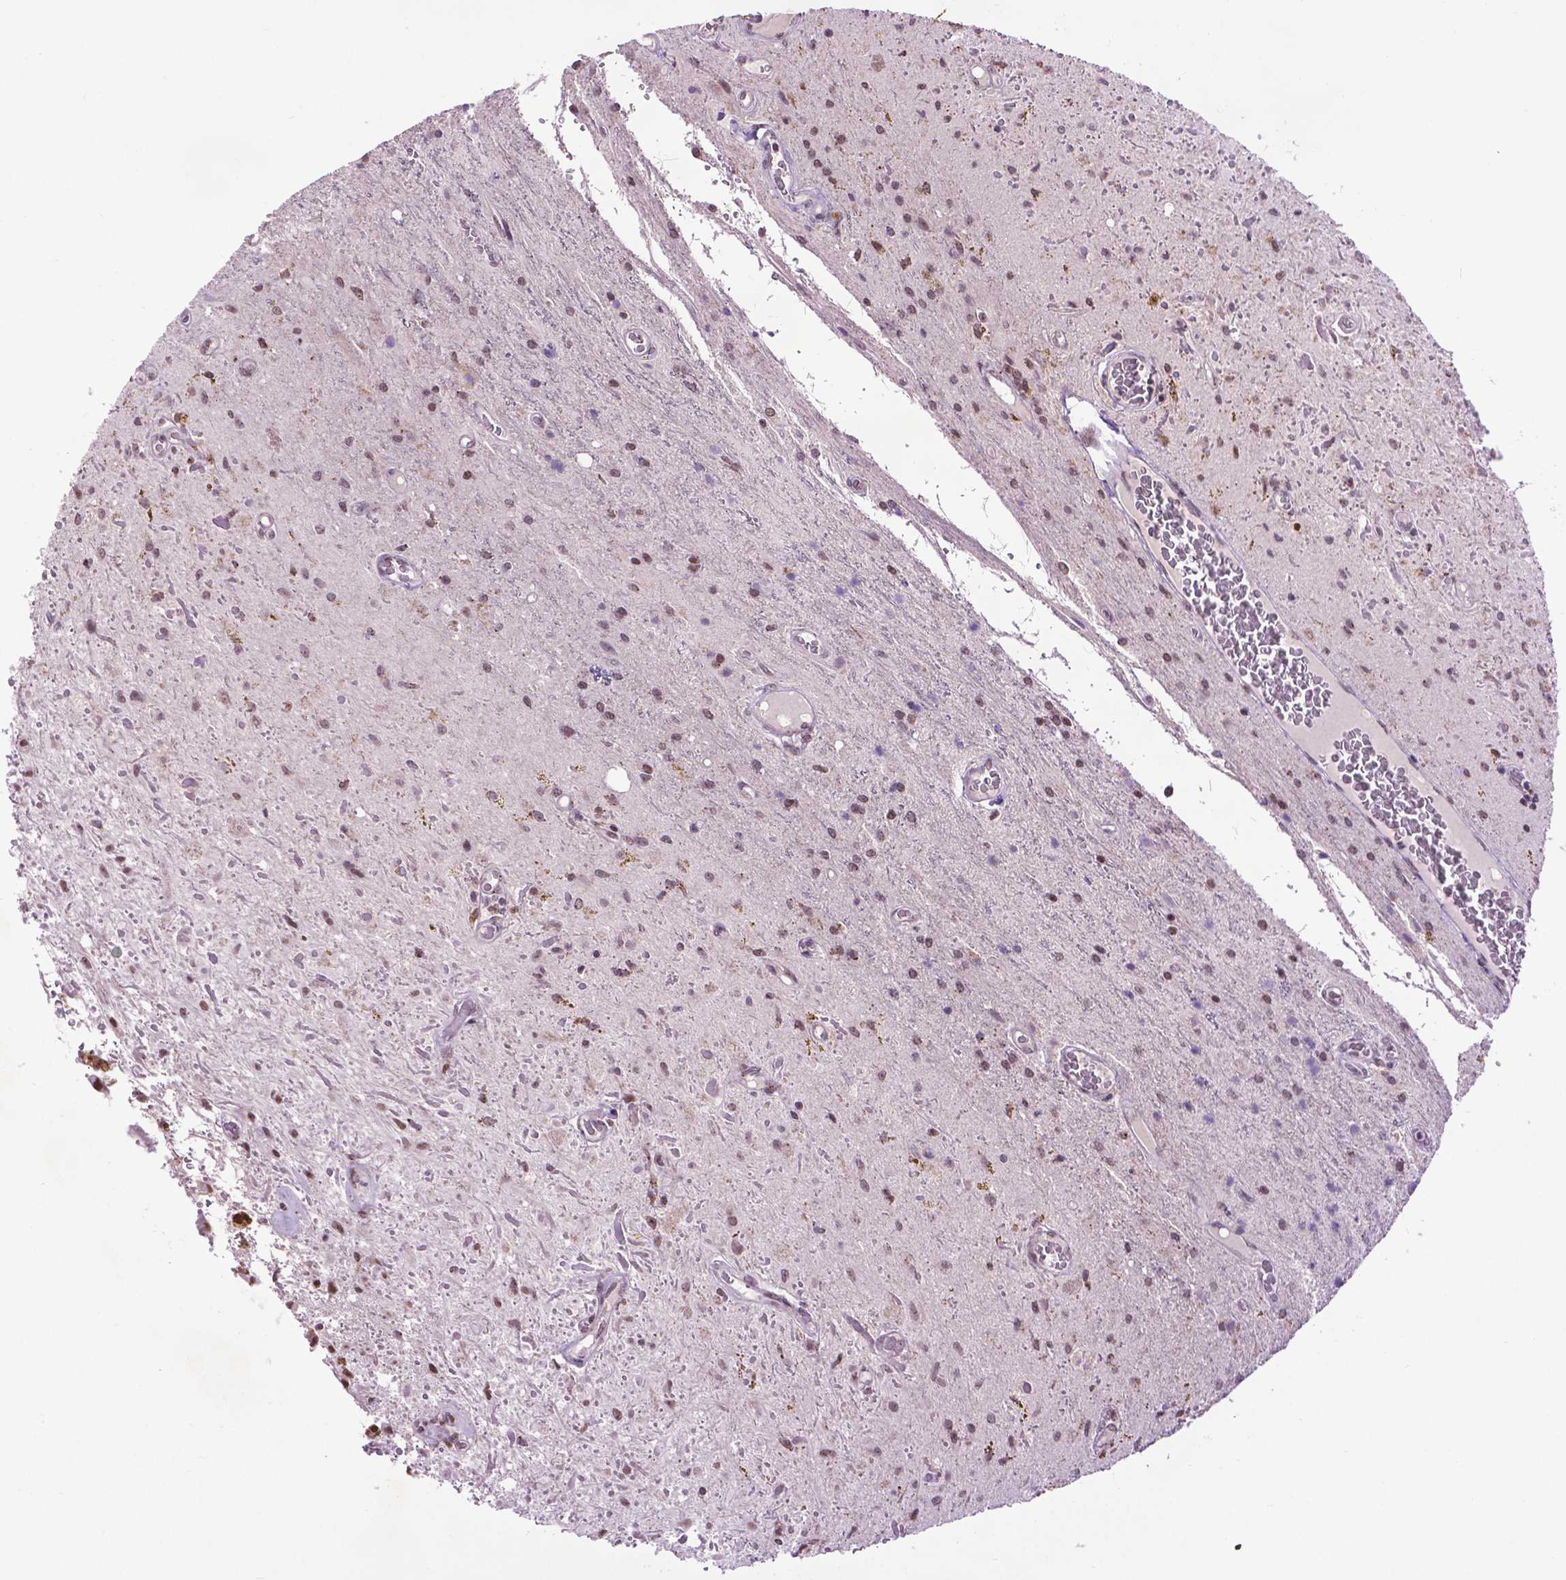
{"staining": {"intensity": "weak", "quantity": "25%-75%", "location": "nuclear"}, "tissue": "glioma", "cell_type": "Tumor cells", "image_type": "cancer", "snomed": [{"axis": "morphology", "description": "Glioma, malignant, Low grade"}, {"axis": "topography", "description": "Cerebellum"}], "caption": "Malignant glioma (low-grade) stained with a protein marker reveals weak staining in tumor cells.", "gene": "EAF1", "patient": {"sex": "female", "age": 14}}